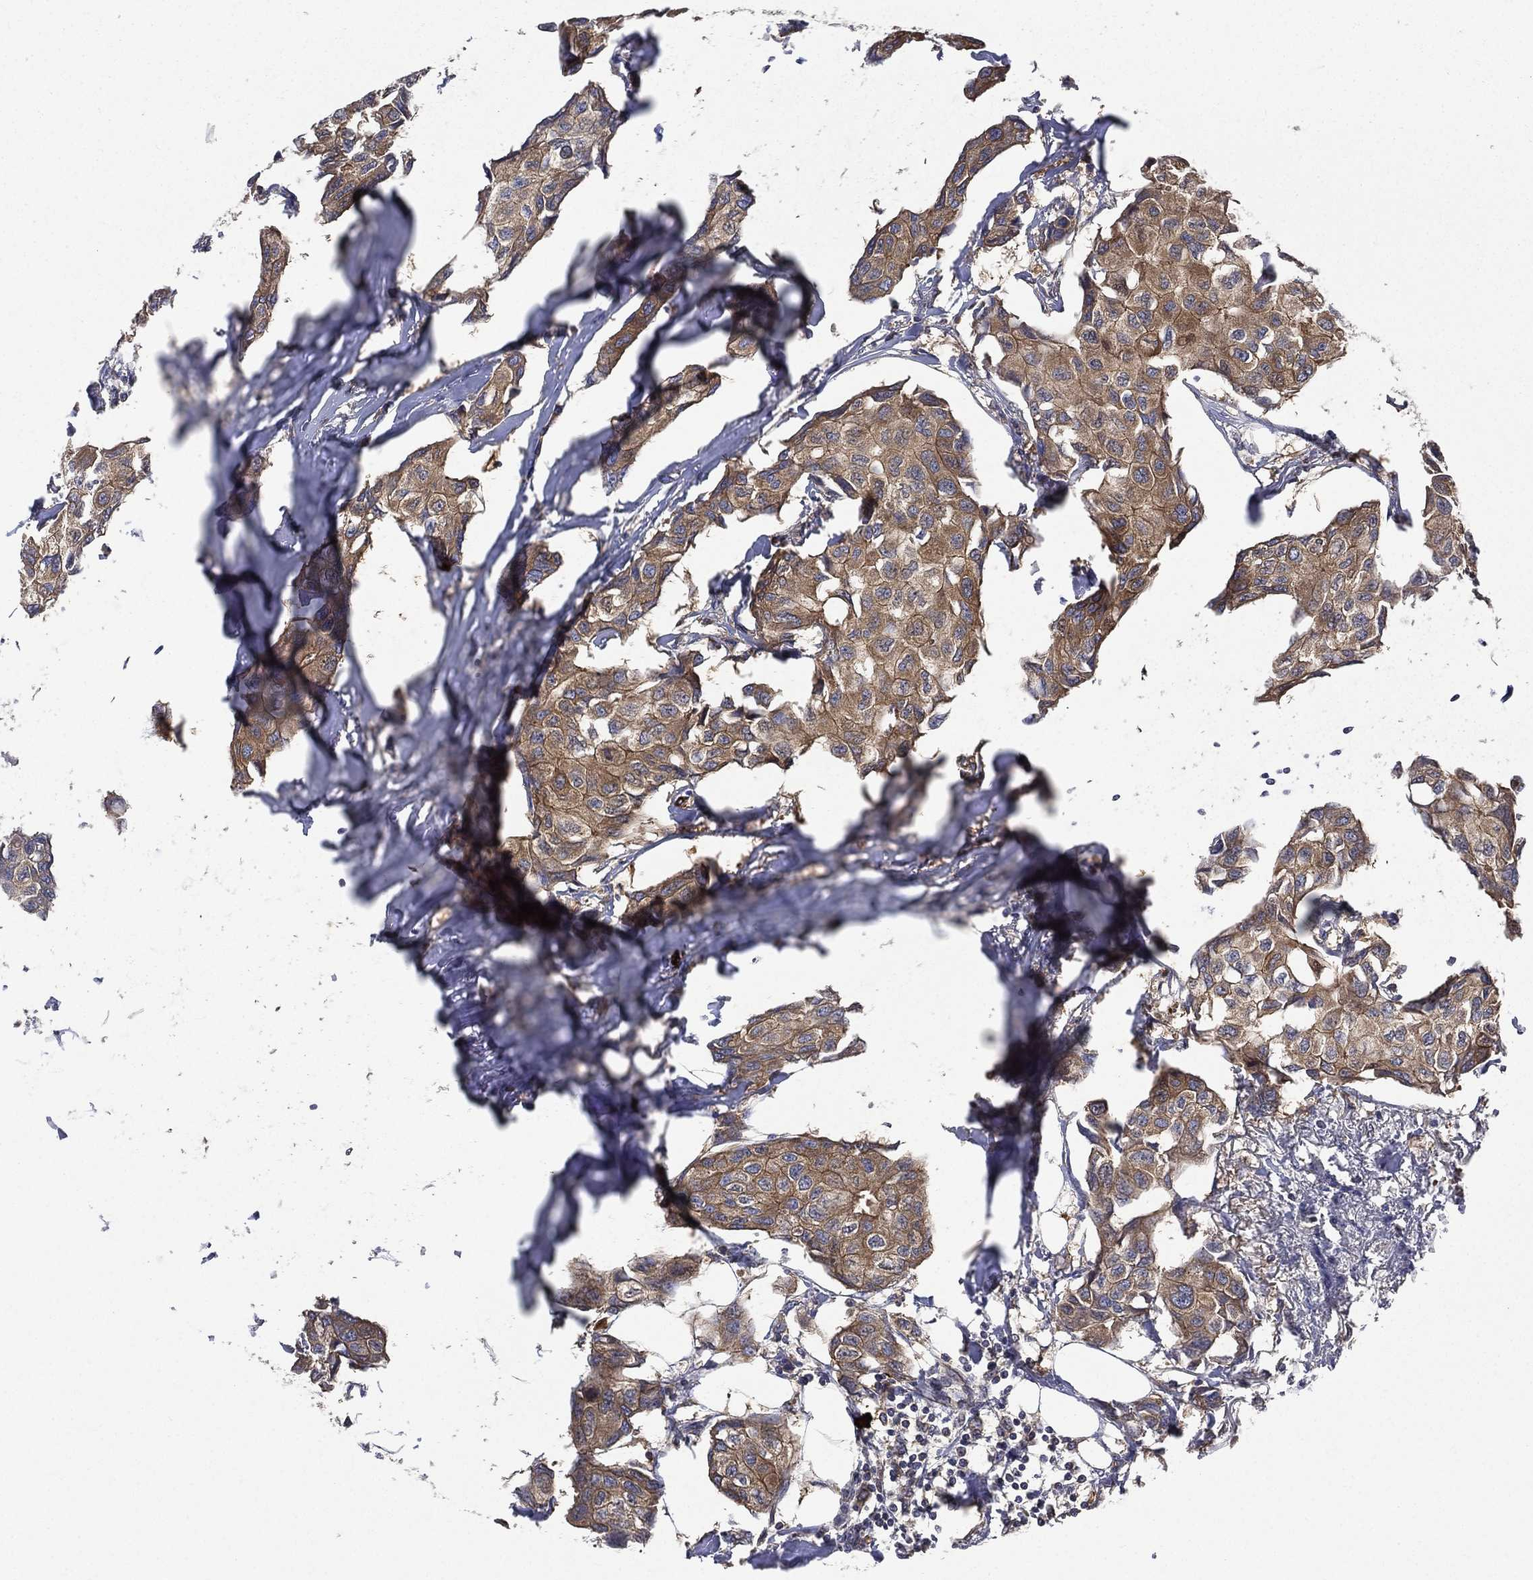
{"staining": {"intensity": "moderate", "quantity": ">75%", "location": "cytoplasmic/membranous"}, "tissue": "breast cancer", "cell_type": "Tumor cells", "image_type": "cancer", "snomed": [{"axis": "morphology", "description": "Duct carcinoma"}, {"axis": "topography", "description": "Breast"}], "caption": "Immunohistochemical staining of breast cancer (infiltrating ductal carcinoma) exhibits moderate cytoplasmic/membranous protein staining in approximately >75% of tumor cells.", "gene": "SMPD3", "patient": {"sex": "female", "age": 80}}